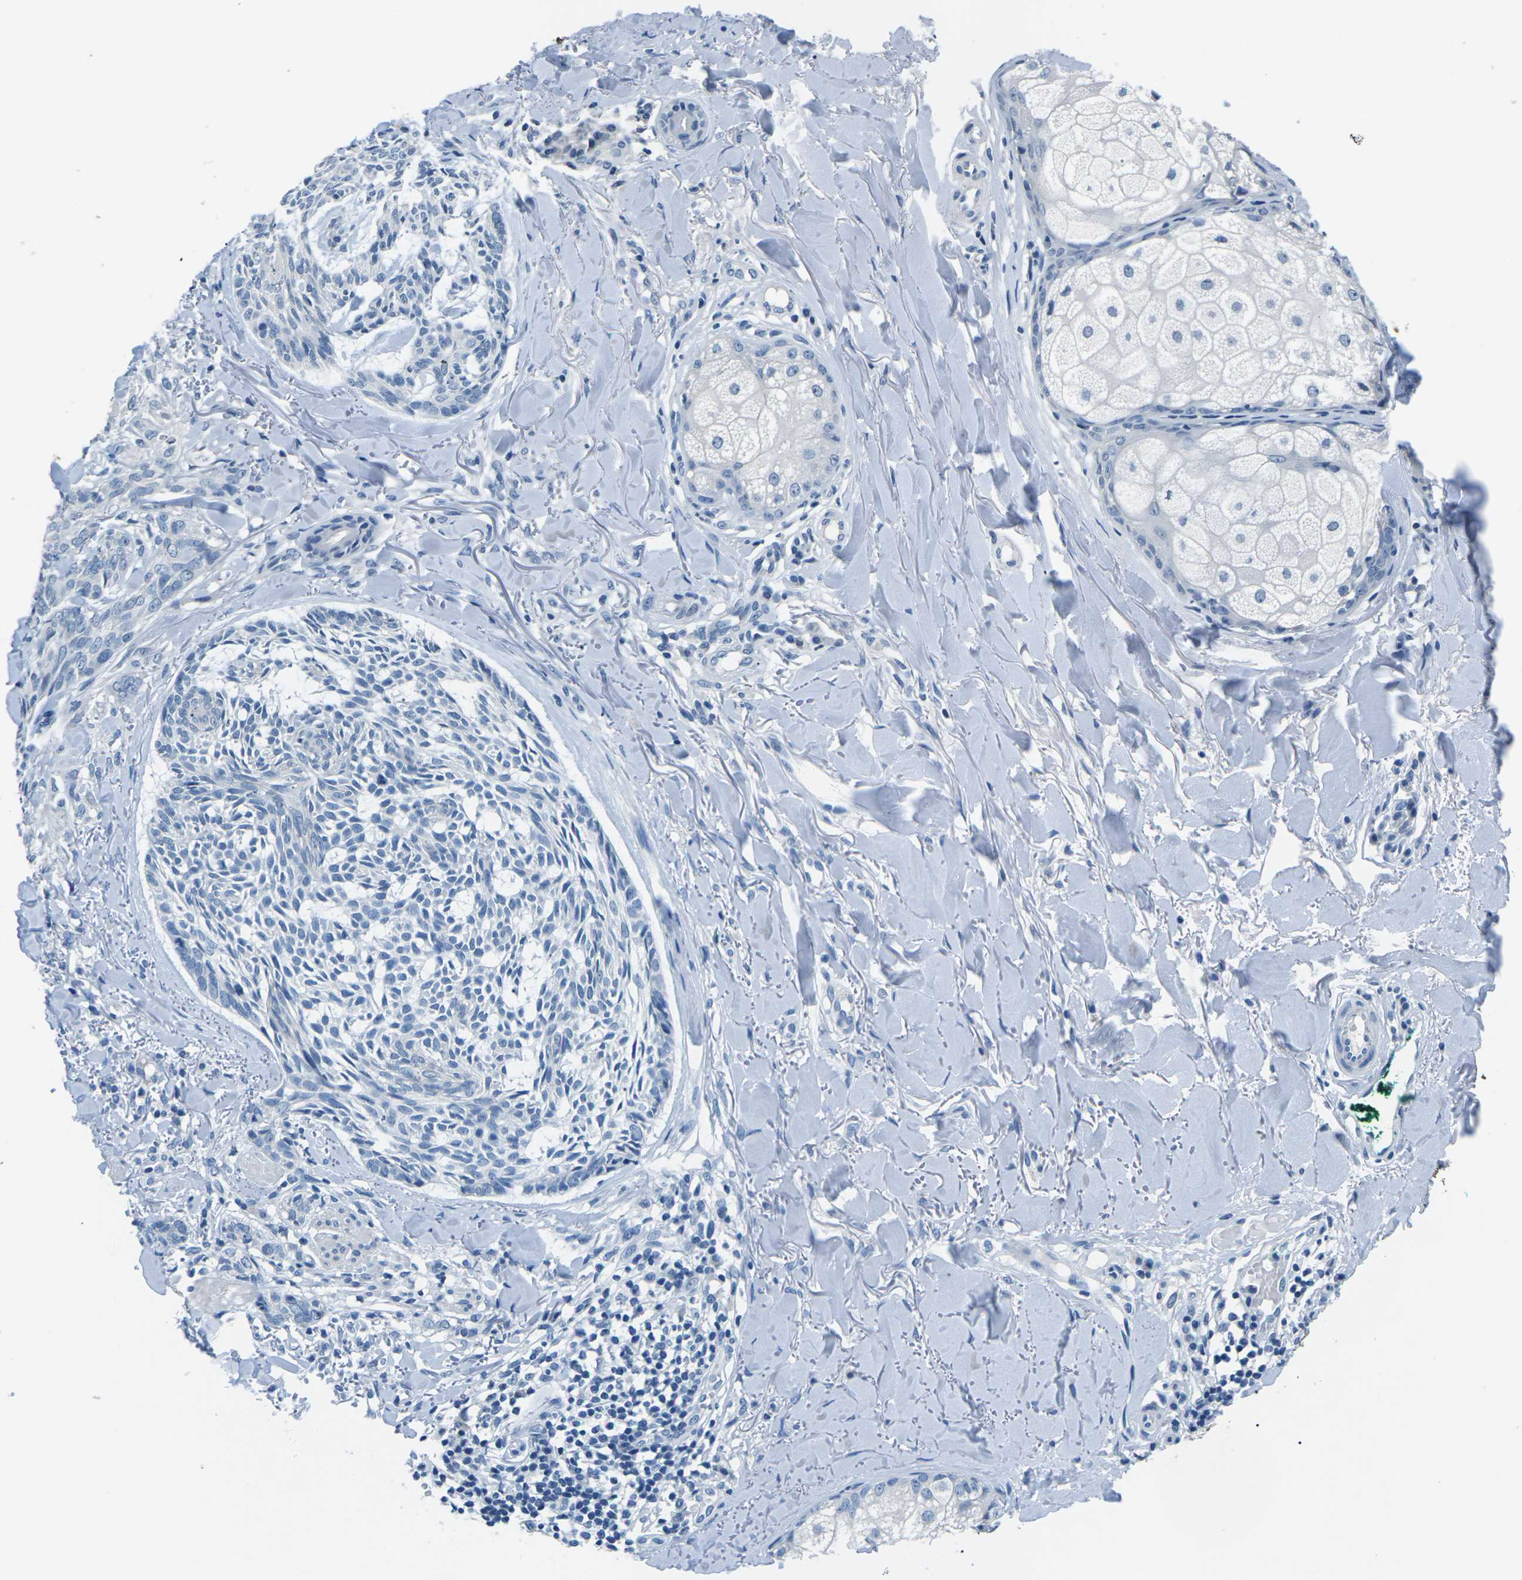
{"staining": {"intensity": "negative", "quantity": "none", "location": "none"}, "tissue": "skin cancer", "cell_type": "Tumor cells", "image_type": "cancer", "snomed": [{"axis": "morphology", "description": "Basal cell carcinoma"}, {"axis": "topography", "description": "Skin"}], "caption": "Immunohistochemistry histopathology image of skin basal cell carcinoma stained for a protein (brown), which demonstrates no staining in tumor cells. Nuclei are stained in blue.", "gene": "UMOD", "patient": {"sex": "male", "age": 43}}